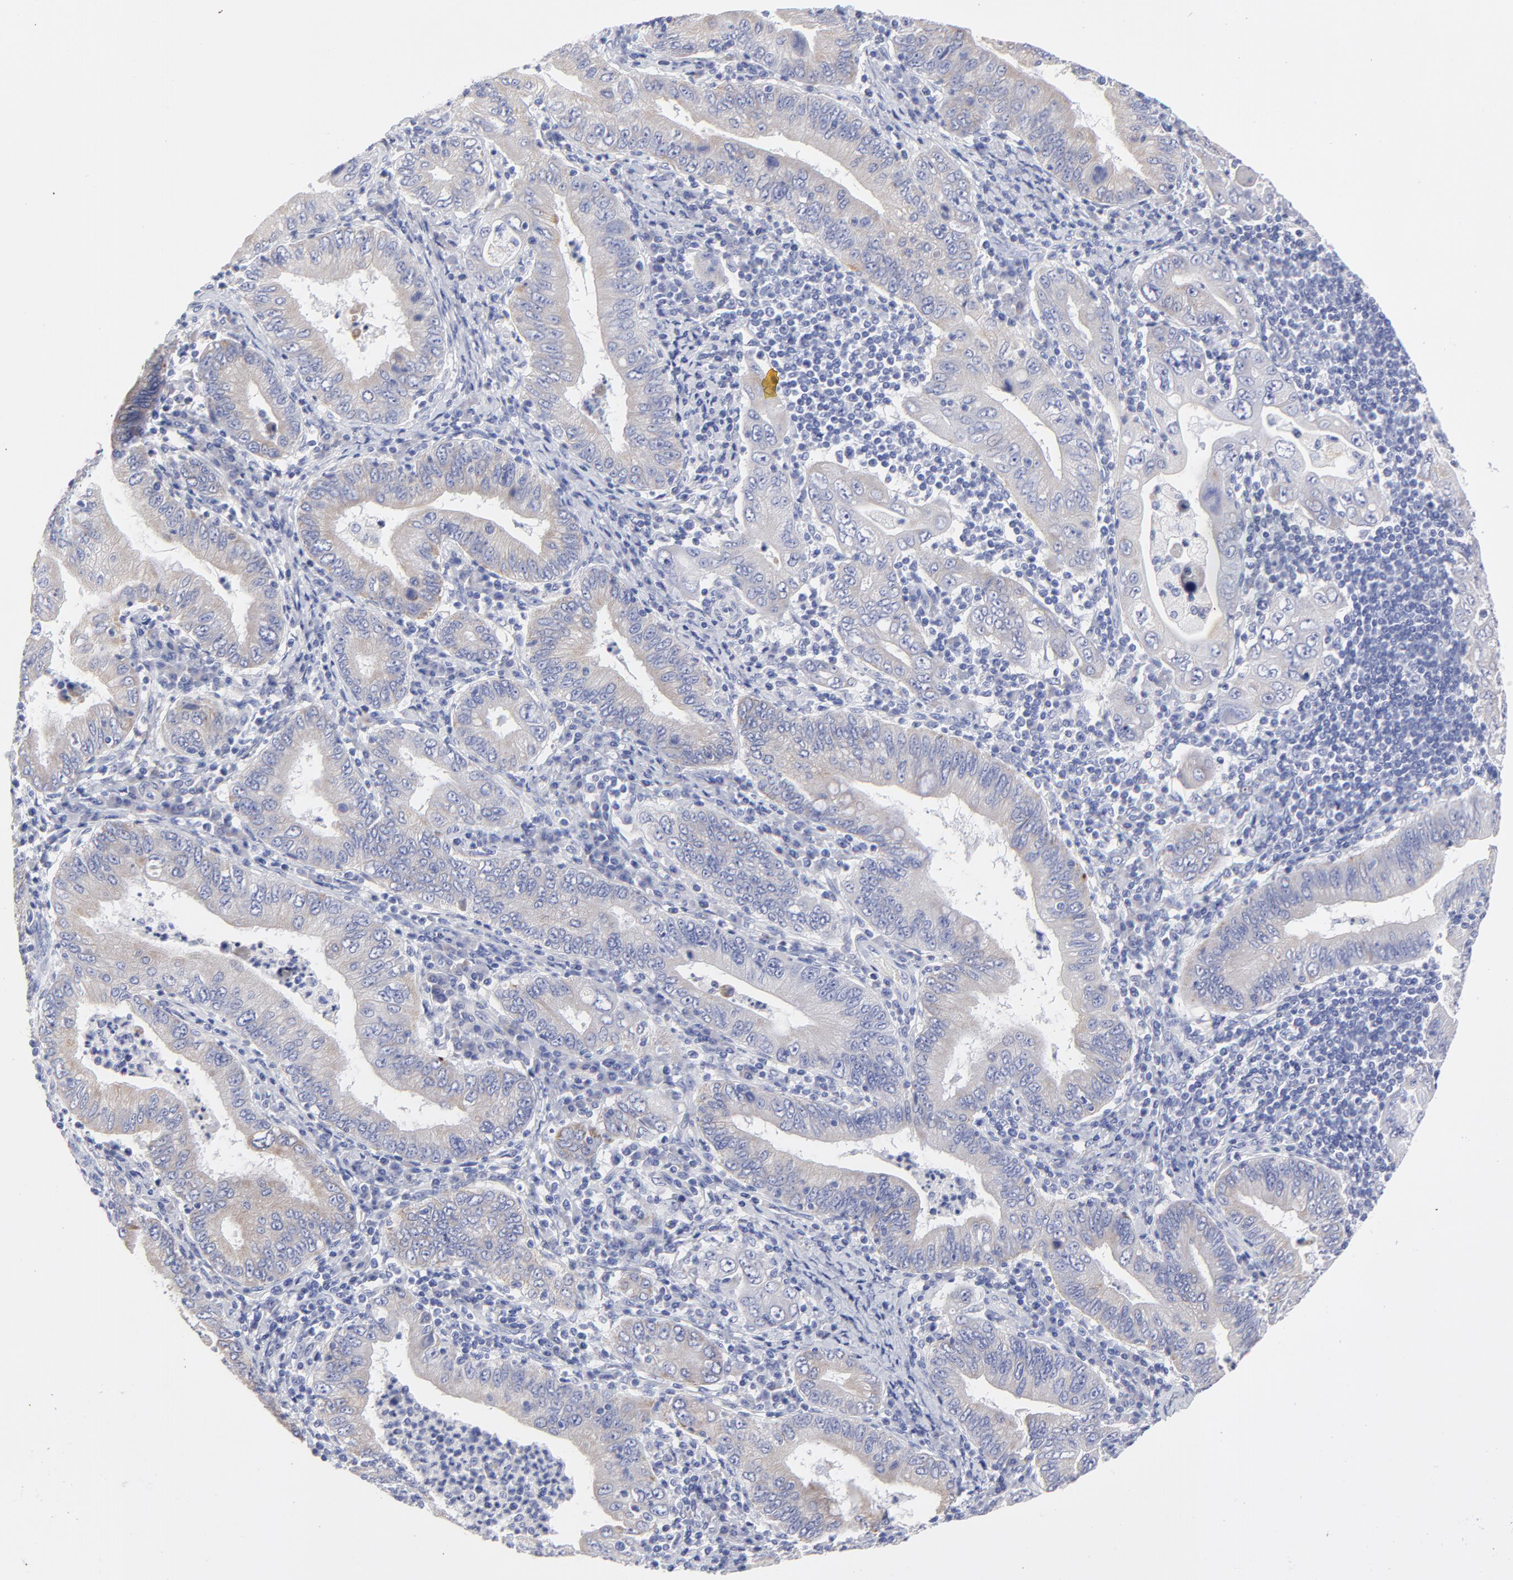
{"staining": {"intensity": "moderate", "quantity": ">75%", "location": "cytoplasmic/membranous"}, "tissue": "stomach cancer", "cell_type": "Tumor cells", "image_type": "cancer", "snomed": [{"axis": "morphology", "description": "Normal tissue, NOS"}, {"axis": "morphology", "description": "Adenocarcinoma, NOS"}, {"axis": "topography", "description": "Esophagus"}, {"axis": "topography", "description": "Stomach, upper"}, {"axis": "topography", "description": "Peripheral nerve tissue"}], "caption": "Approximately >75% of tumor cells in human adenocarcinoma (stomach) show moderate cytoplasmic/membranous protein positivity as visualized by brown immunohistochemical staining.", "gene": "DUSP9", "patient": {"sex": "male", "age": 62}}